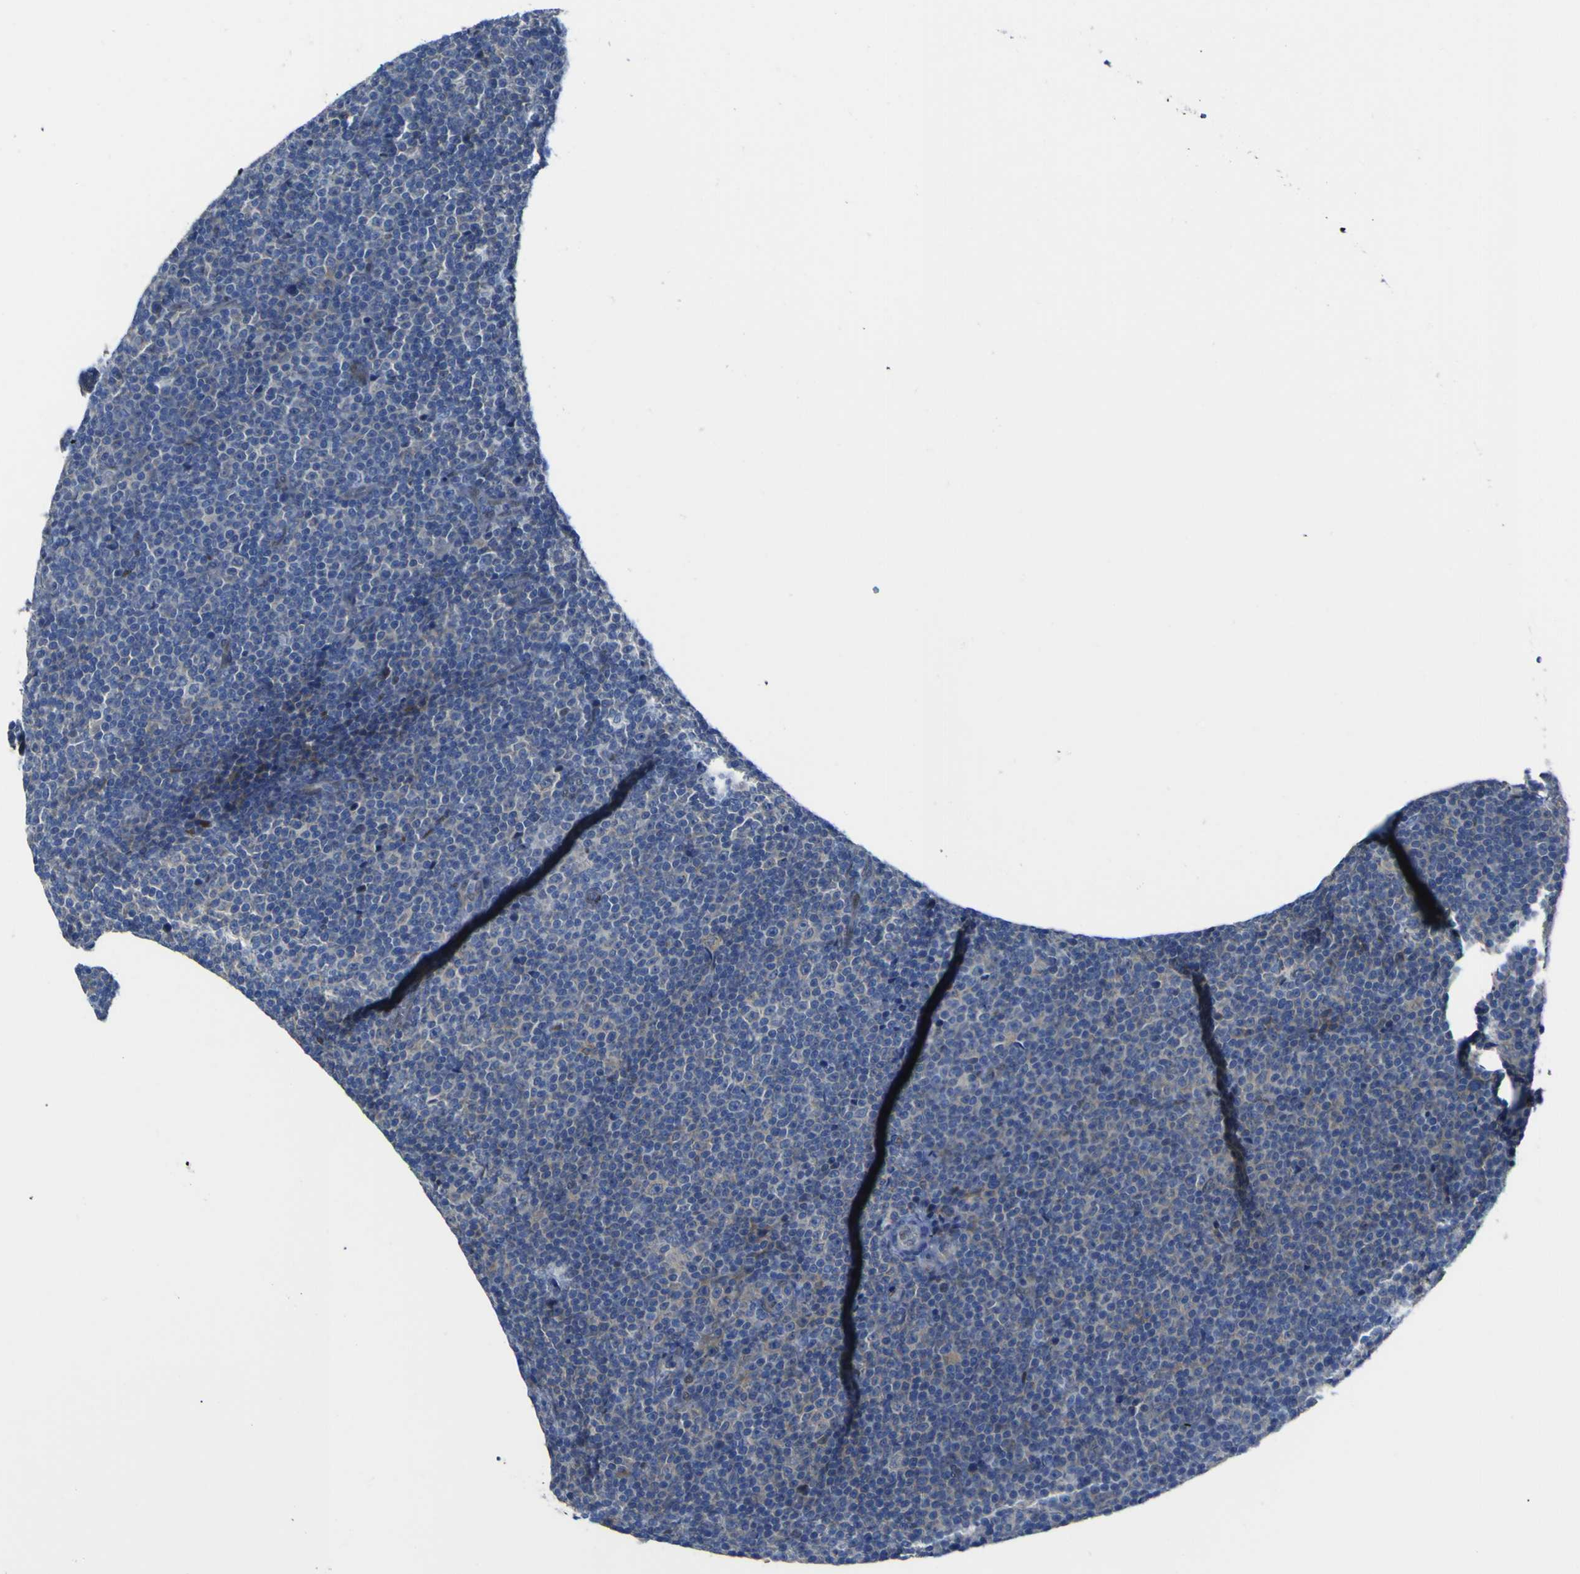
{"staining": {"intensity": "moderate", "quantity": "25%-75%", "location": "cytoplasmic/membranous"}, "tissue": "lymphoma", "cell_type": "Tumor cells", "image_type": "cancer", "snomed": [{"axis": "morphology", "description": "Malignant lymphoma, non-Hodgkin's type, Low grade"}, {"axis": "topography", "description": "Lymph node"}], "caption": "IHC of human malignant lymphoma, non-Hodgkin's type (low-grade) reveals medium levels of moderate cytoplasmic/membranous expression in approximately 25%-75% of tumor cells.", "gene": "LRRN1", "patient": {"sex": "female", "age": 67}}